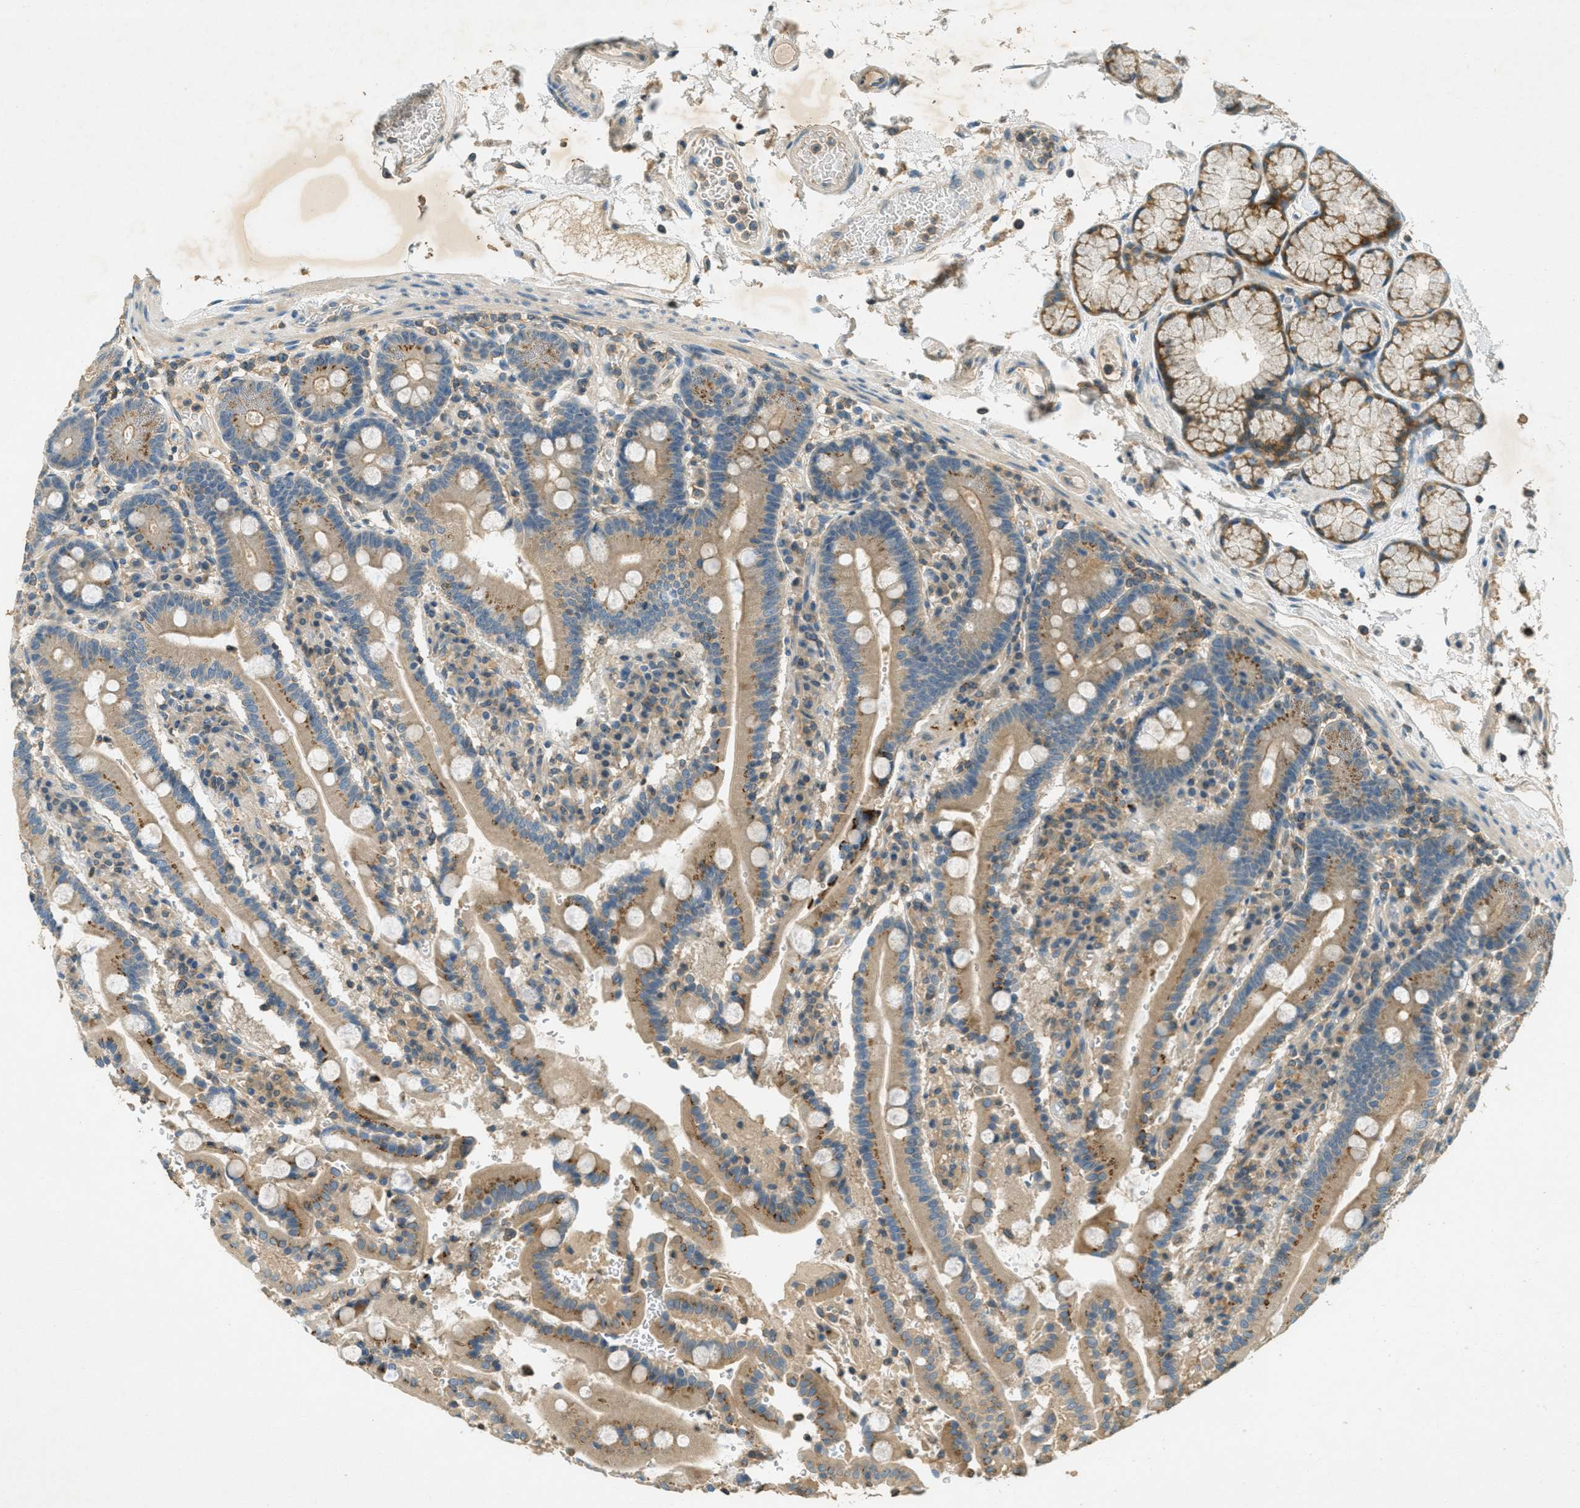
{"staining": {"intensity": "moderate", "quantity": "25%-75%", "location": "cytoplasmic/membranous"}, "tissue": "duodenum", "cell_type": "Glandular cells", "image_type": "normal", "snomed": [{"axis": "morphology", "description": "Normal tissue, NOS"}, {"axis": "topography", "description": "Small intestine, NOS"}], "caption": "This micrograph demonstrates unremarkable duodenum stained with immunohistochemistry to label a protein in brown. The cytoplasmic/membranous of glandular cells show moderate positivity for the protein. Nuclei are counter-stained blue.", "gene": "NUDT4B", "patient": {"sex": "female", "age": 71}}